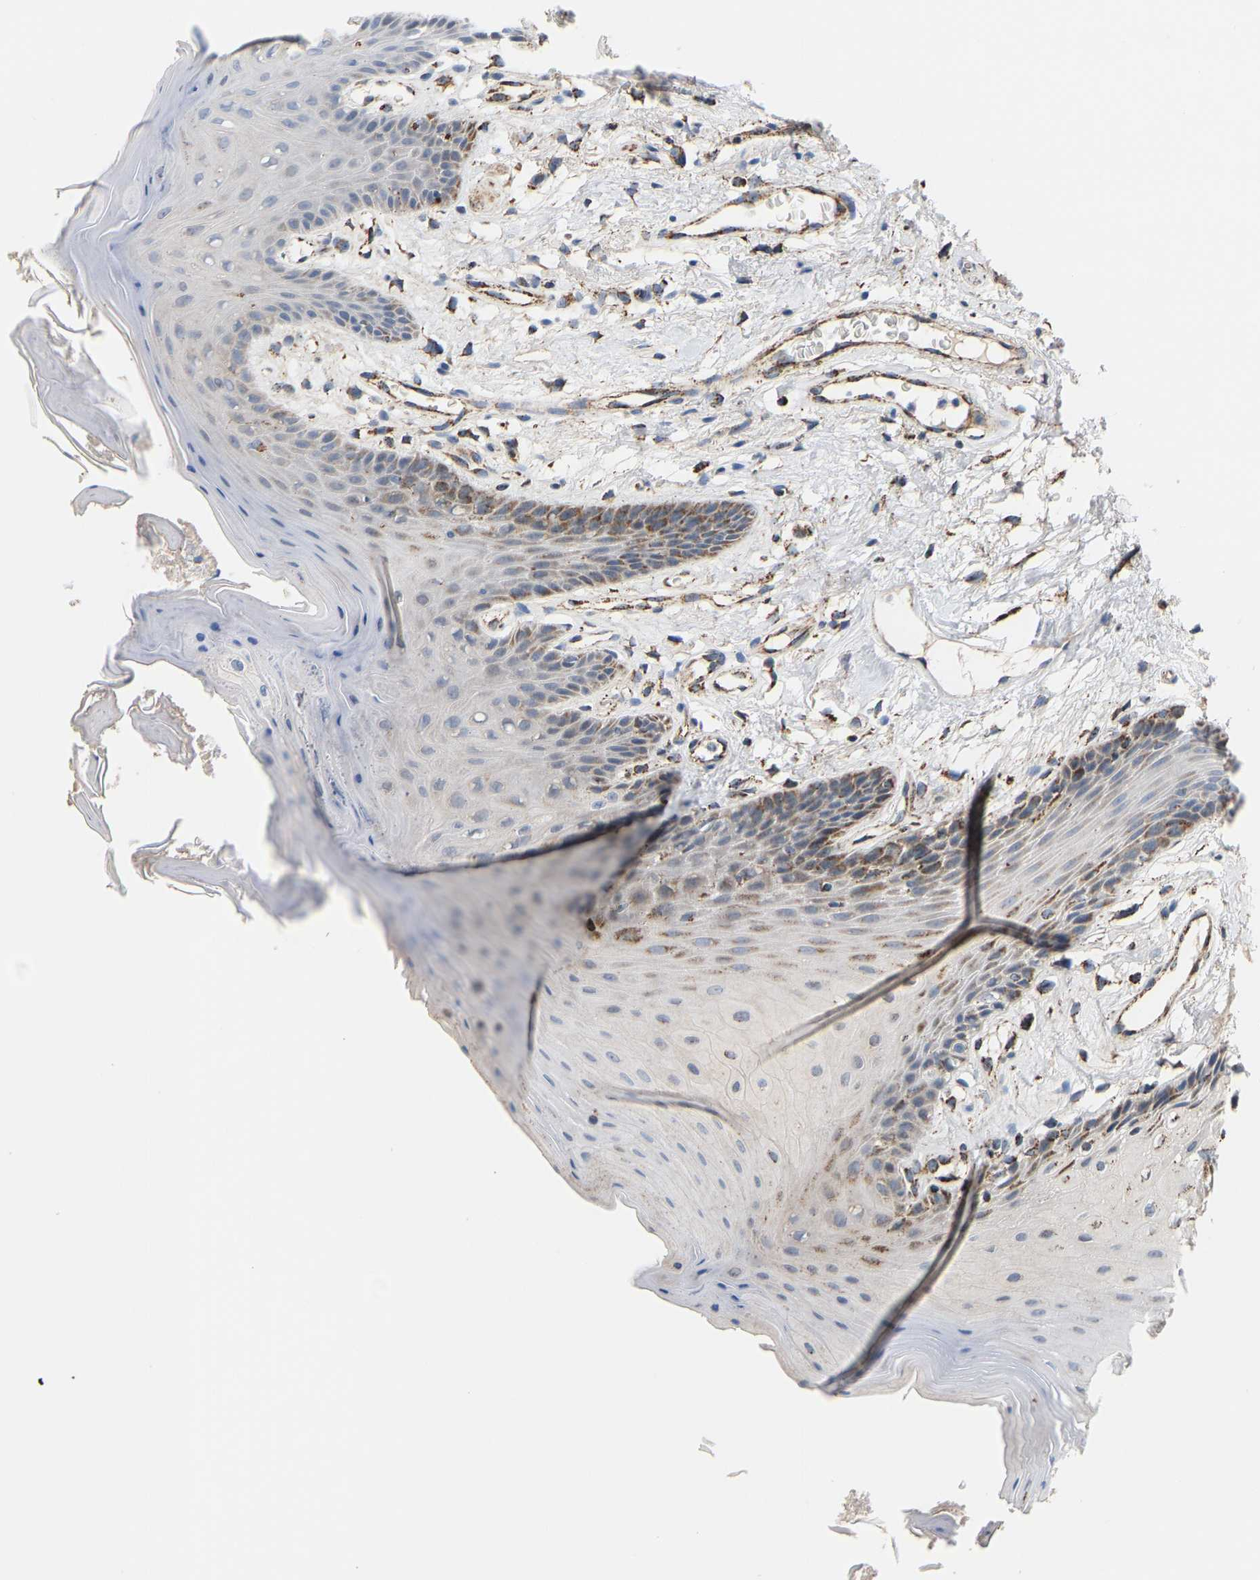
{"staining": {"intensity": "moderate", "quantity": "<25%", "location": "cytoplasmic/membranous"}, "tissue": "oral mucosa", "cell_type": "Squamous epithelial cells", "image_type": "normal", "snomed": [{"axis": "morphology", "description": "Normal tissue, NOS"}, {"axis": "morphology", "description": "Squamous cell carcinoma, NOS"}, {"axis": "topography", "description": "Oral tissue"}, {"axis": "topography", "description": "Head-Neck"}], "caption": "Protein expression analysis of normal oral mucosa displays moderate cytoplasmic/membranous expression in about <25% of squamous epithelial cells.", "gene": "GPSM2", "patient": {"sex": "male", "age": 71}}